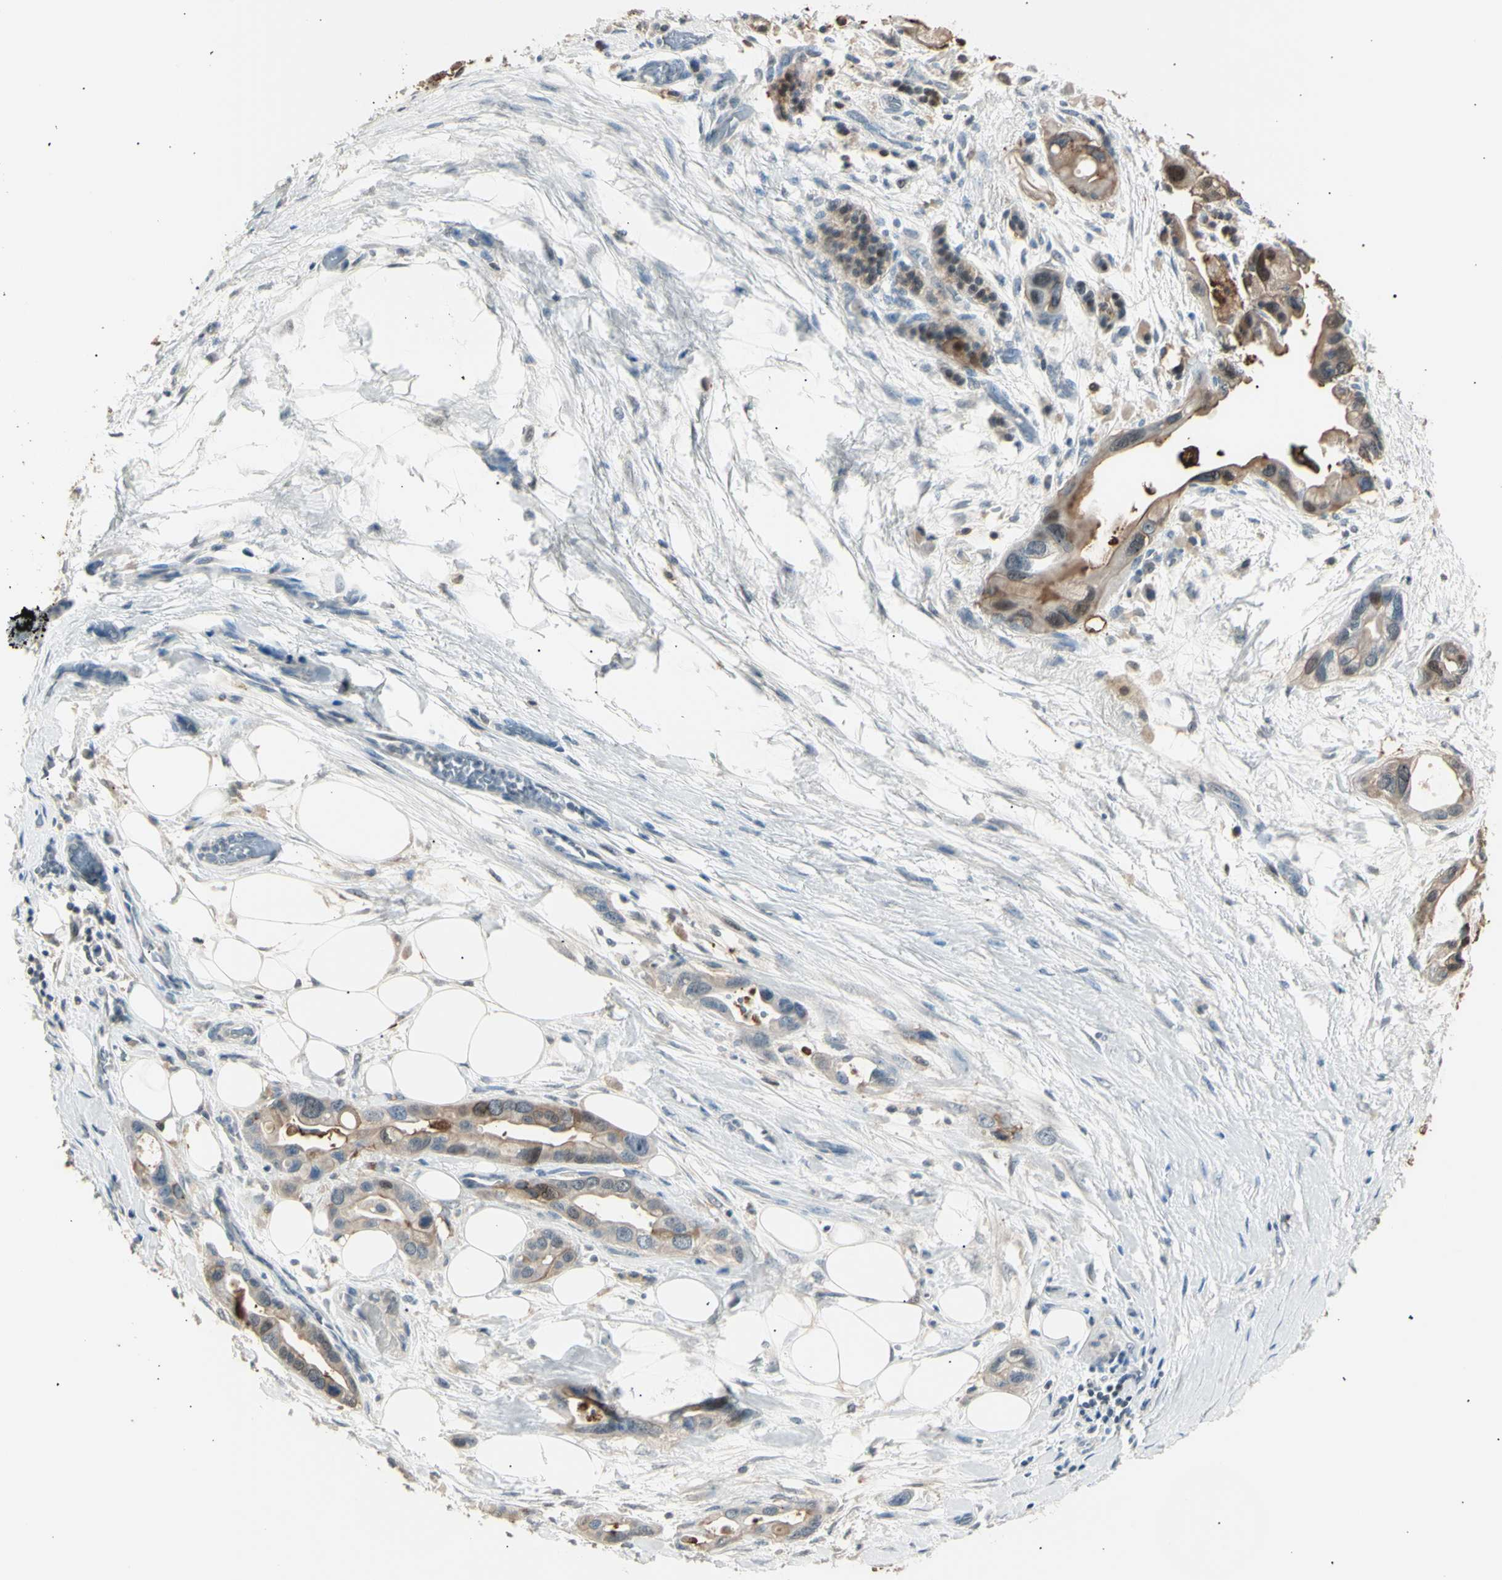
{"staining": {"intensity": "moderate", "quantity": ">75%", "location": "cytoplasmic/membranous"}, "tissue": "pancreatic cancer", "cell_type": "Tumor cells", "image_type": "cancer", "snomed": [{"axis": "morphology", "description": "Adenocarcinoma, NOS"}, {"axis": "topography", "description": "Pancreas"}], "caption": "Human pancreatic cancer (adenocarcinoma) stained with a brown dye exhibits moderate cytoplasmic/membranous positive staining in approximately >75% of tumor cells.", "gene": "LHPP", "patient": {"sex": "female", "age": 77}}